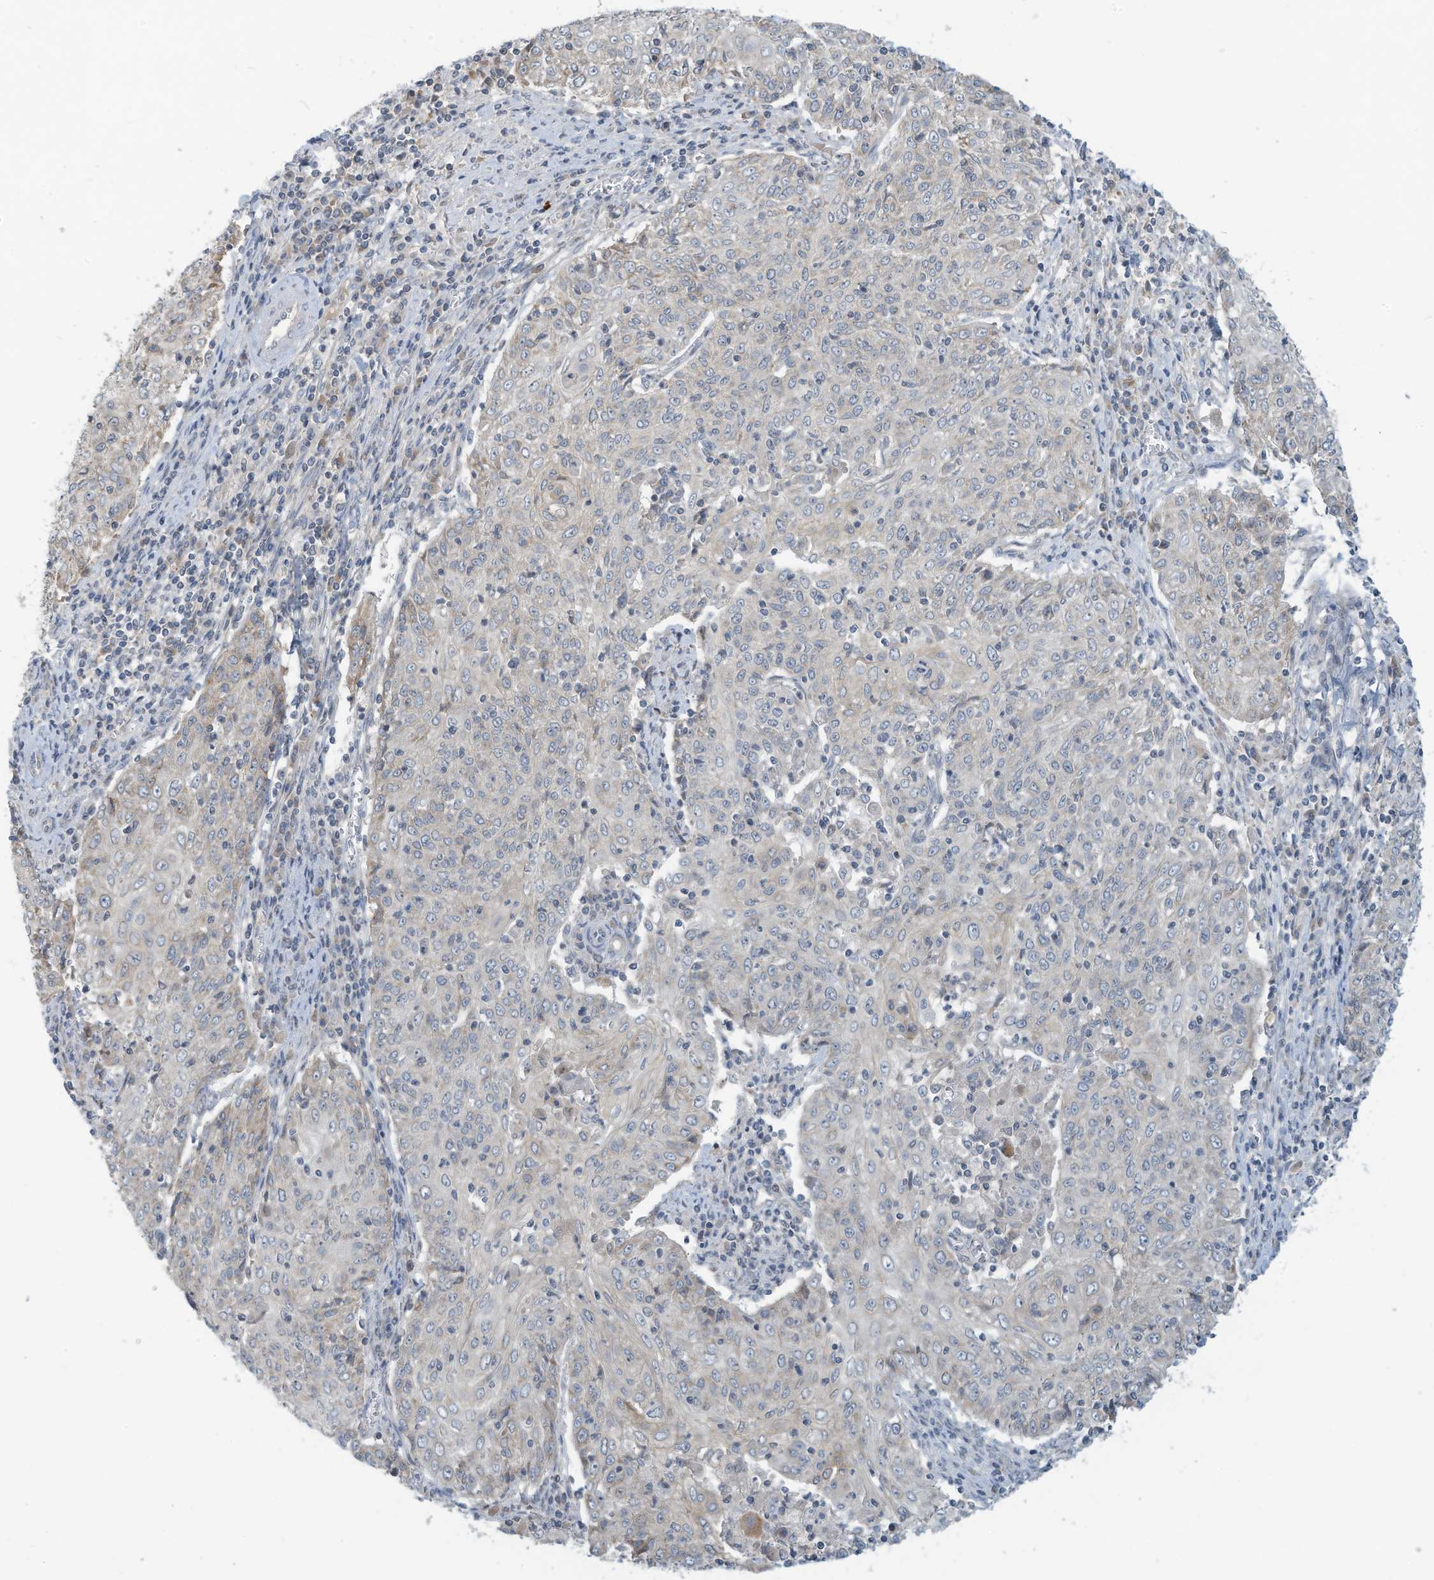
{"staining": {"intensity": "negative", "quantity": "none", "location": "none"}, "tissue": "cervical cancer", "cell_type": "Tumor cells", "image_type": "cancer", "snomed": [{"axis": "morphology", "description": "Squamous cell carcinoma, NOS"}, {"axis": "topography", "description": "Cervix"}], "caption": "Immunohistochemistry histopathology image of neoplastic tissue: human squamous cell carcinoma (cervical) stained with DAB displays no significant protein staining in tumor cells. (DAB IHC with hematoxylin counter stain).", "gene": "SCGB1D2", "patient": {"sex": "female", "age": 48}}